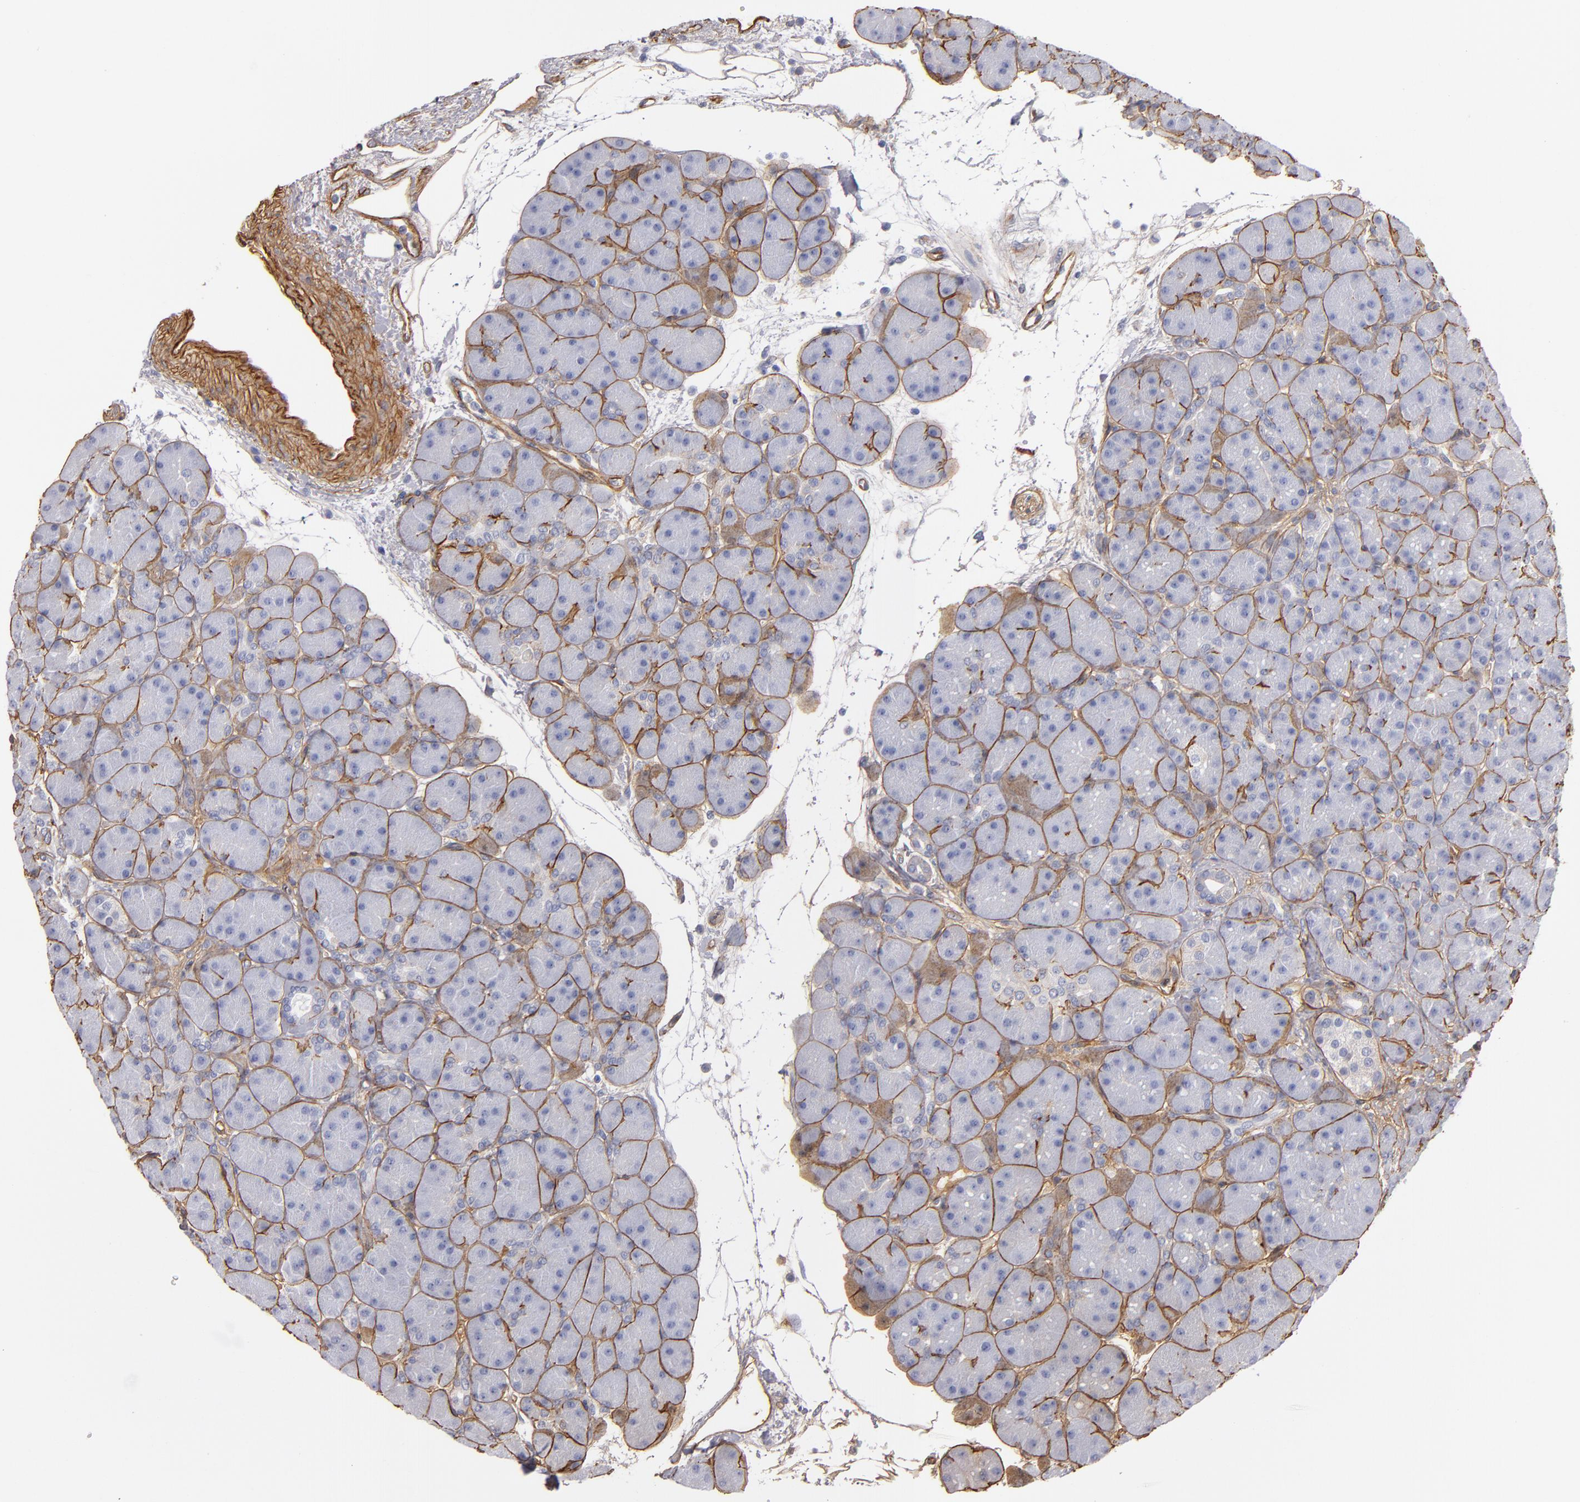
{"staining": {"intensity": "moderate", "quantity": ">75%", "location": "cytoplasmic/membranous"}, "tissue": "pancreas", "cell_type": "Exocrine glandular cells", "image_type": "normal", "snomed": [{"axis": "morphology", "description": "Normal tissue, NOS"}, {"axis": "topography", "description": "Pancreas"}], "caption": "A micrograph of pancreas stained for a protein displays moderate cytoplasmic/membranous brown staining in exocrine glandular cells.", "gene": "LAMC1", "patient": {"sex": "male", "age": 66}}